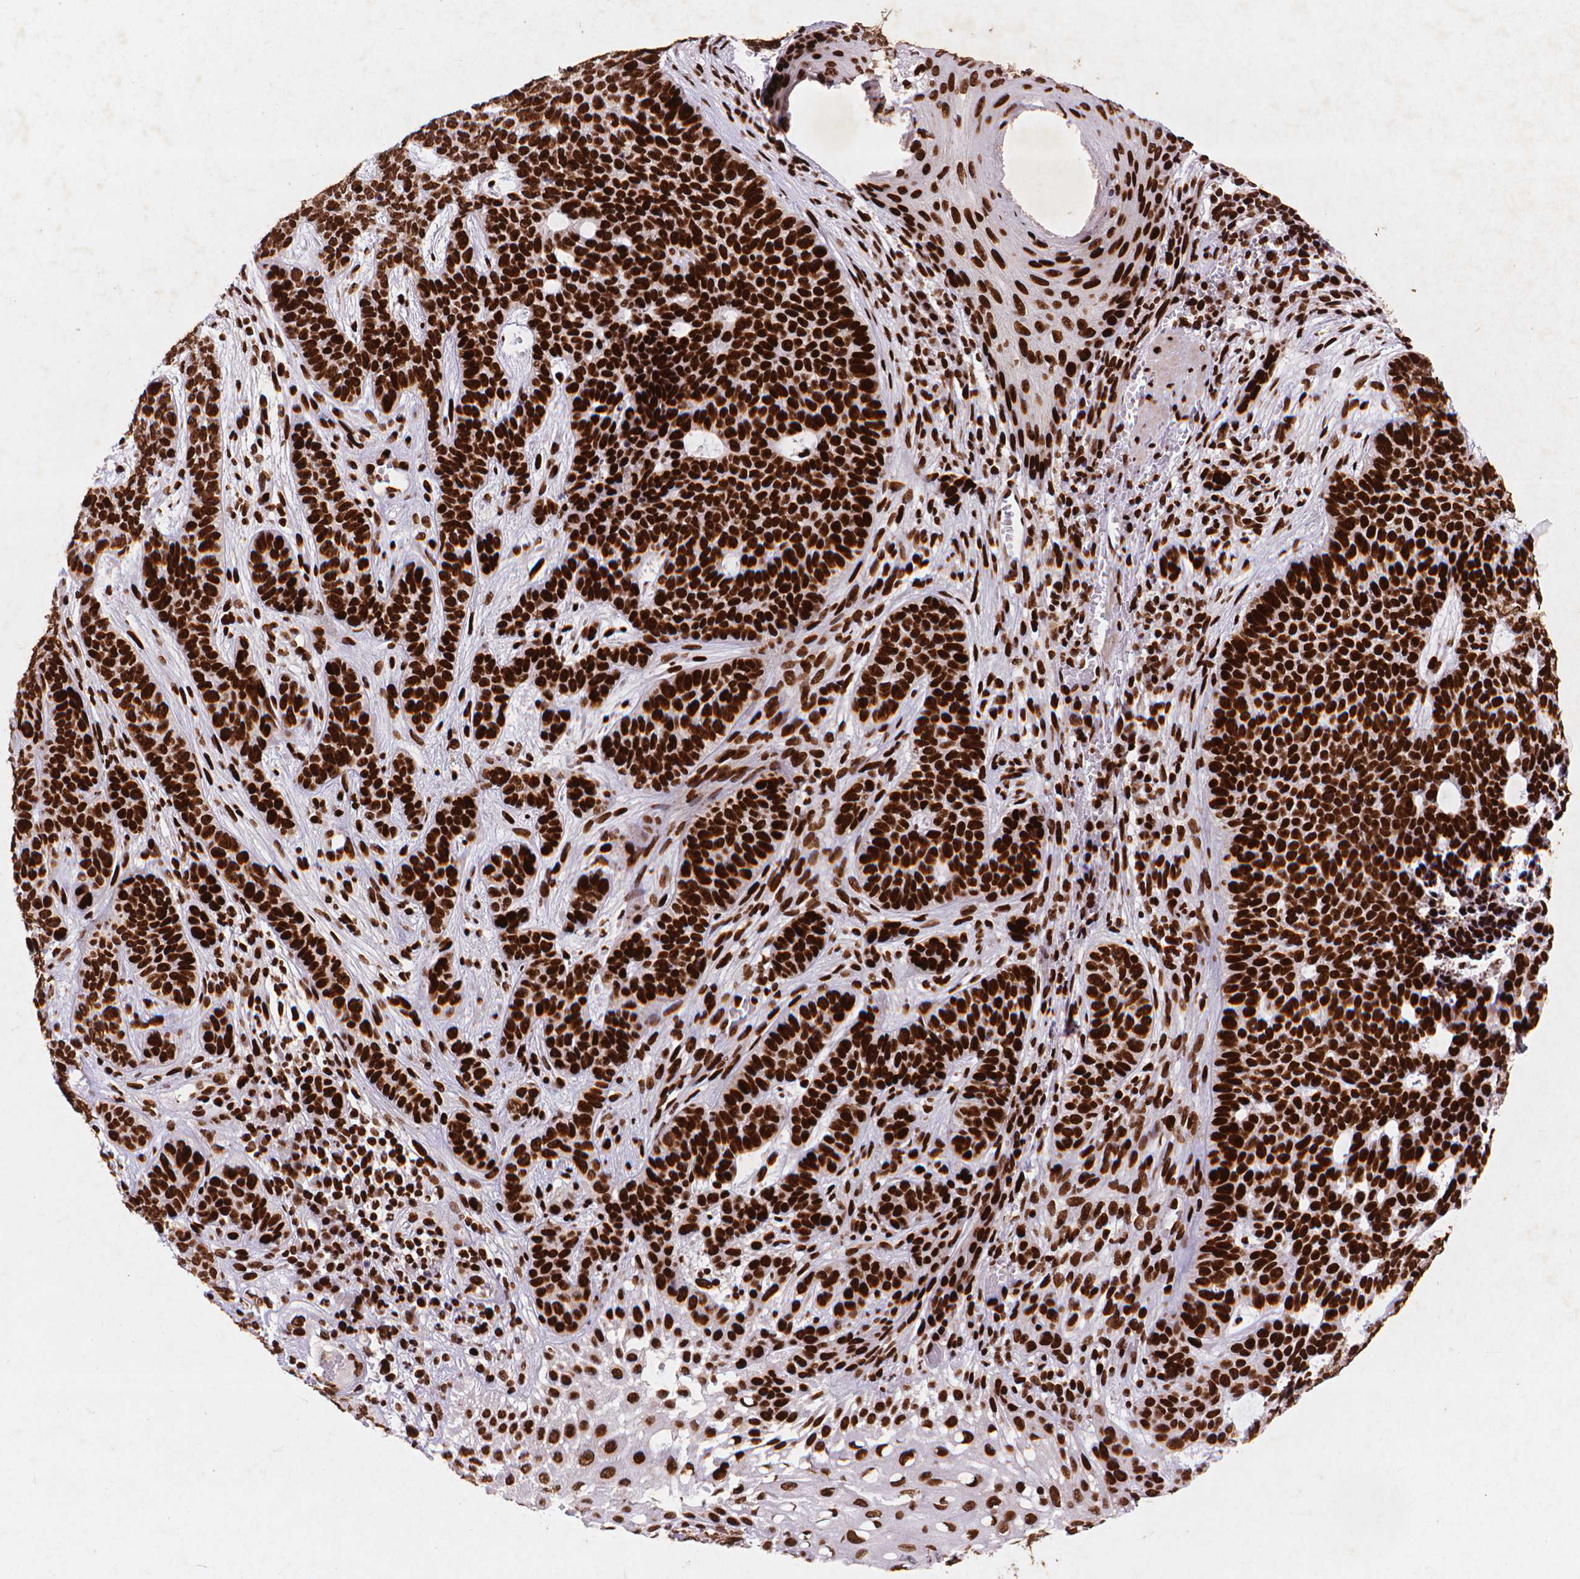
{"staining": {"intensity": "strong", "quantity": ">75%", "location": "nuclear"}, "tissue": "skin cancer", "cell_type": "Tumor cells", "image_type": "cancer", "snomed": [{"axis": "morphology", "description": "Basal cell carcinoma"}, {"axis": "topography", "description": "Skin"}], "caption": "High-magnification brightfield microscopy of basal cell carcinoma (skin) stained with DAB (brown) and counterstained with hematoxylin (blue). tumor cells exhibit strong nuclear staining is present in about>75% of cells. The staining is performed using DAB (3,3'-diaminobenzidine) brown chromogen to label protein expression. The nuclei are counter-stained blue using hematoxylin.", "gene": "CITED2", "patient": {"sex": "female", "age": 69}}